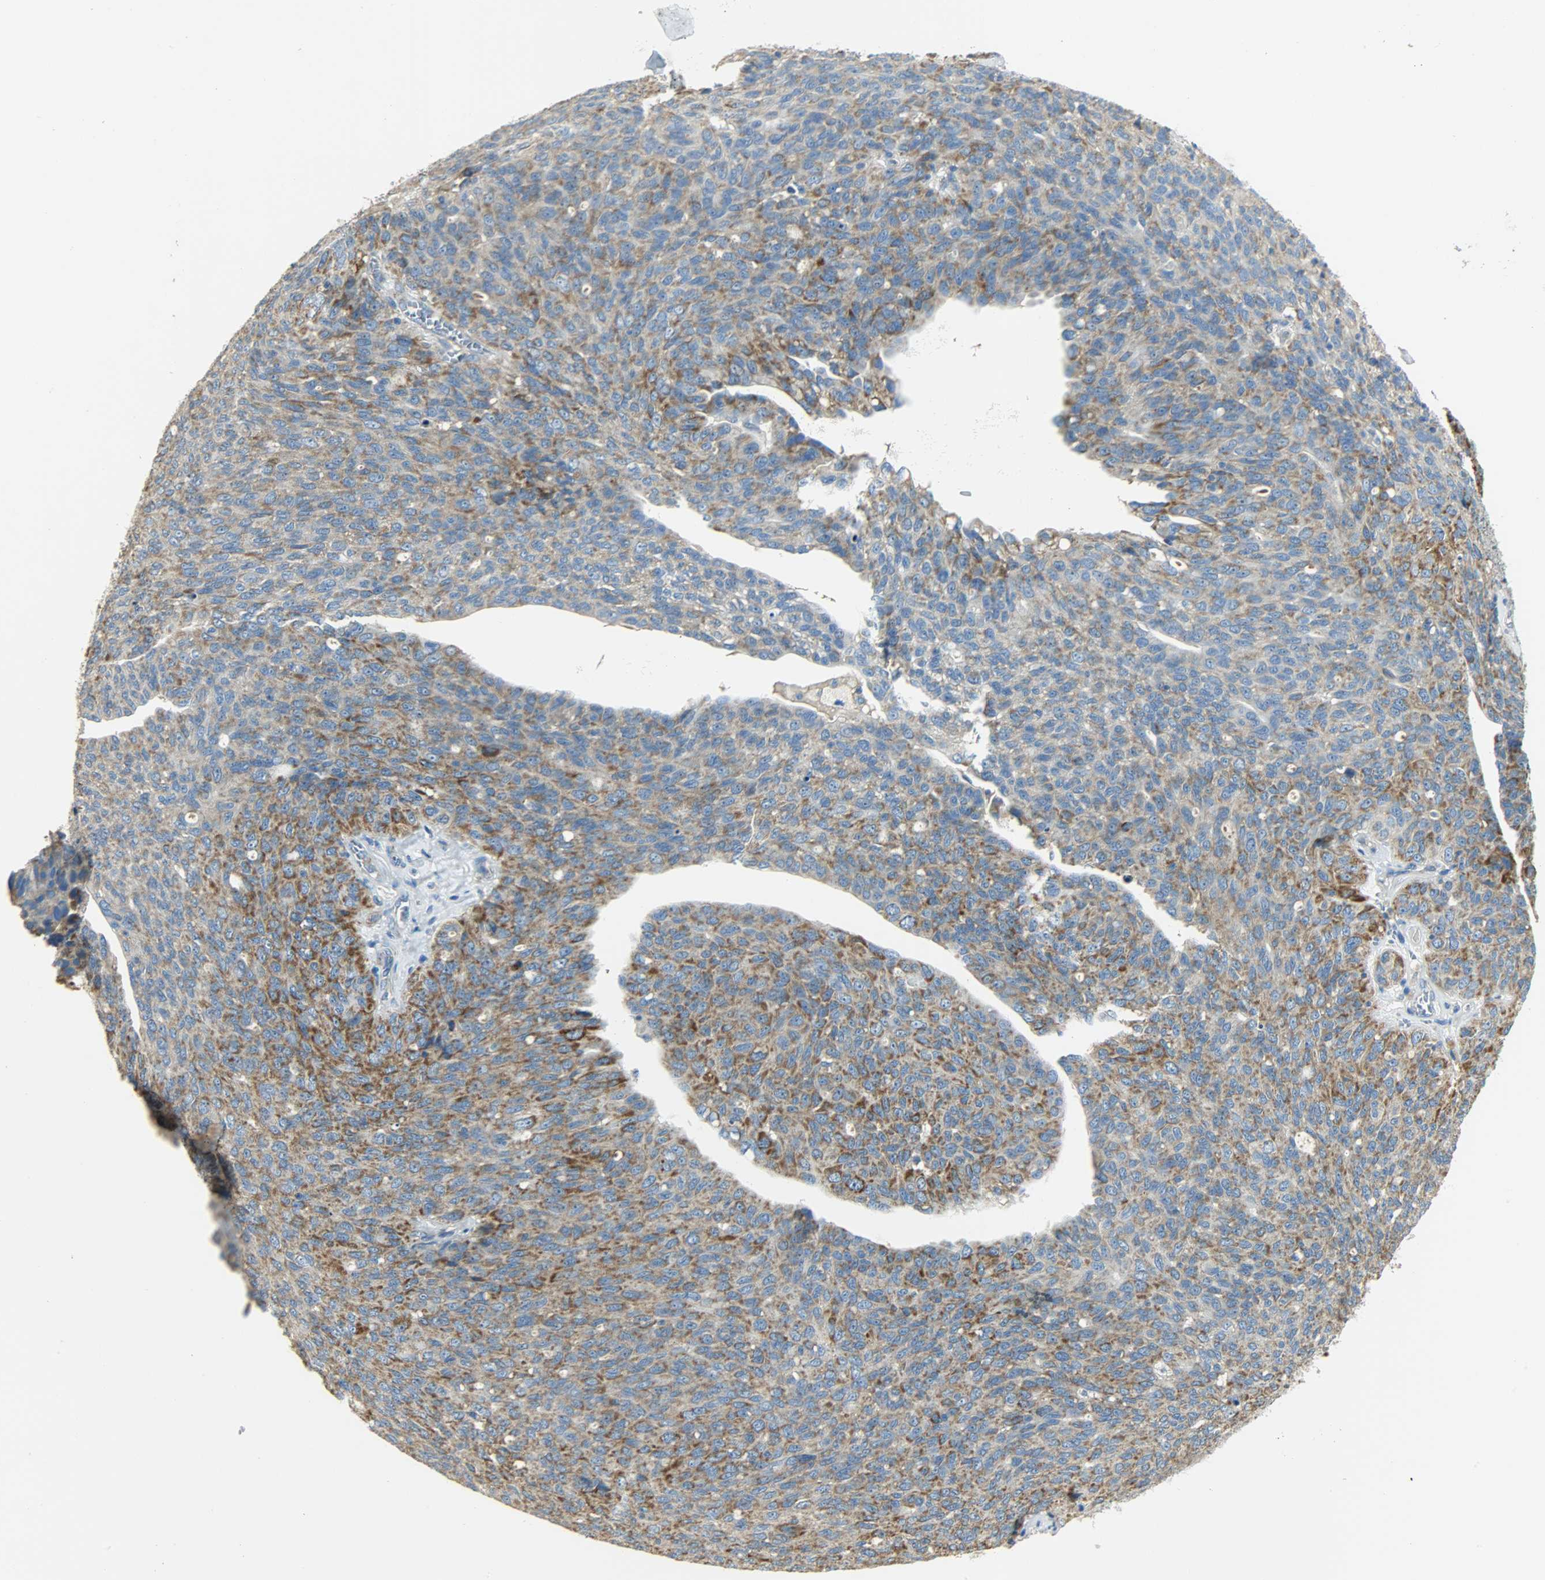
{"staining": {"intensity": "moderate", "quantity": ">75%", "location": "cytoplasmic/membranous"}, "tissue": "ovarian cancer", "cell_type": "Tumor cells", "image_type": "cancer", "snomed": [{"axis": "morphology", "description": "Carcinoma, endometroid"}, {"axis": "topography", "description": "Ovary"}], "caption": "Tumor cells reveal medium levels of moderate cytoplasmic/membranous expression in approximately >75% of cells in human endometroid carcinoma (ovarian).", "gene": "NNT", "patient": {"sex": "female", "age": 60}}